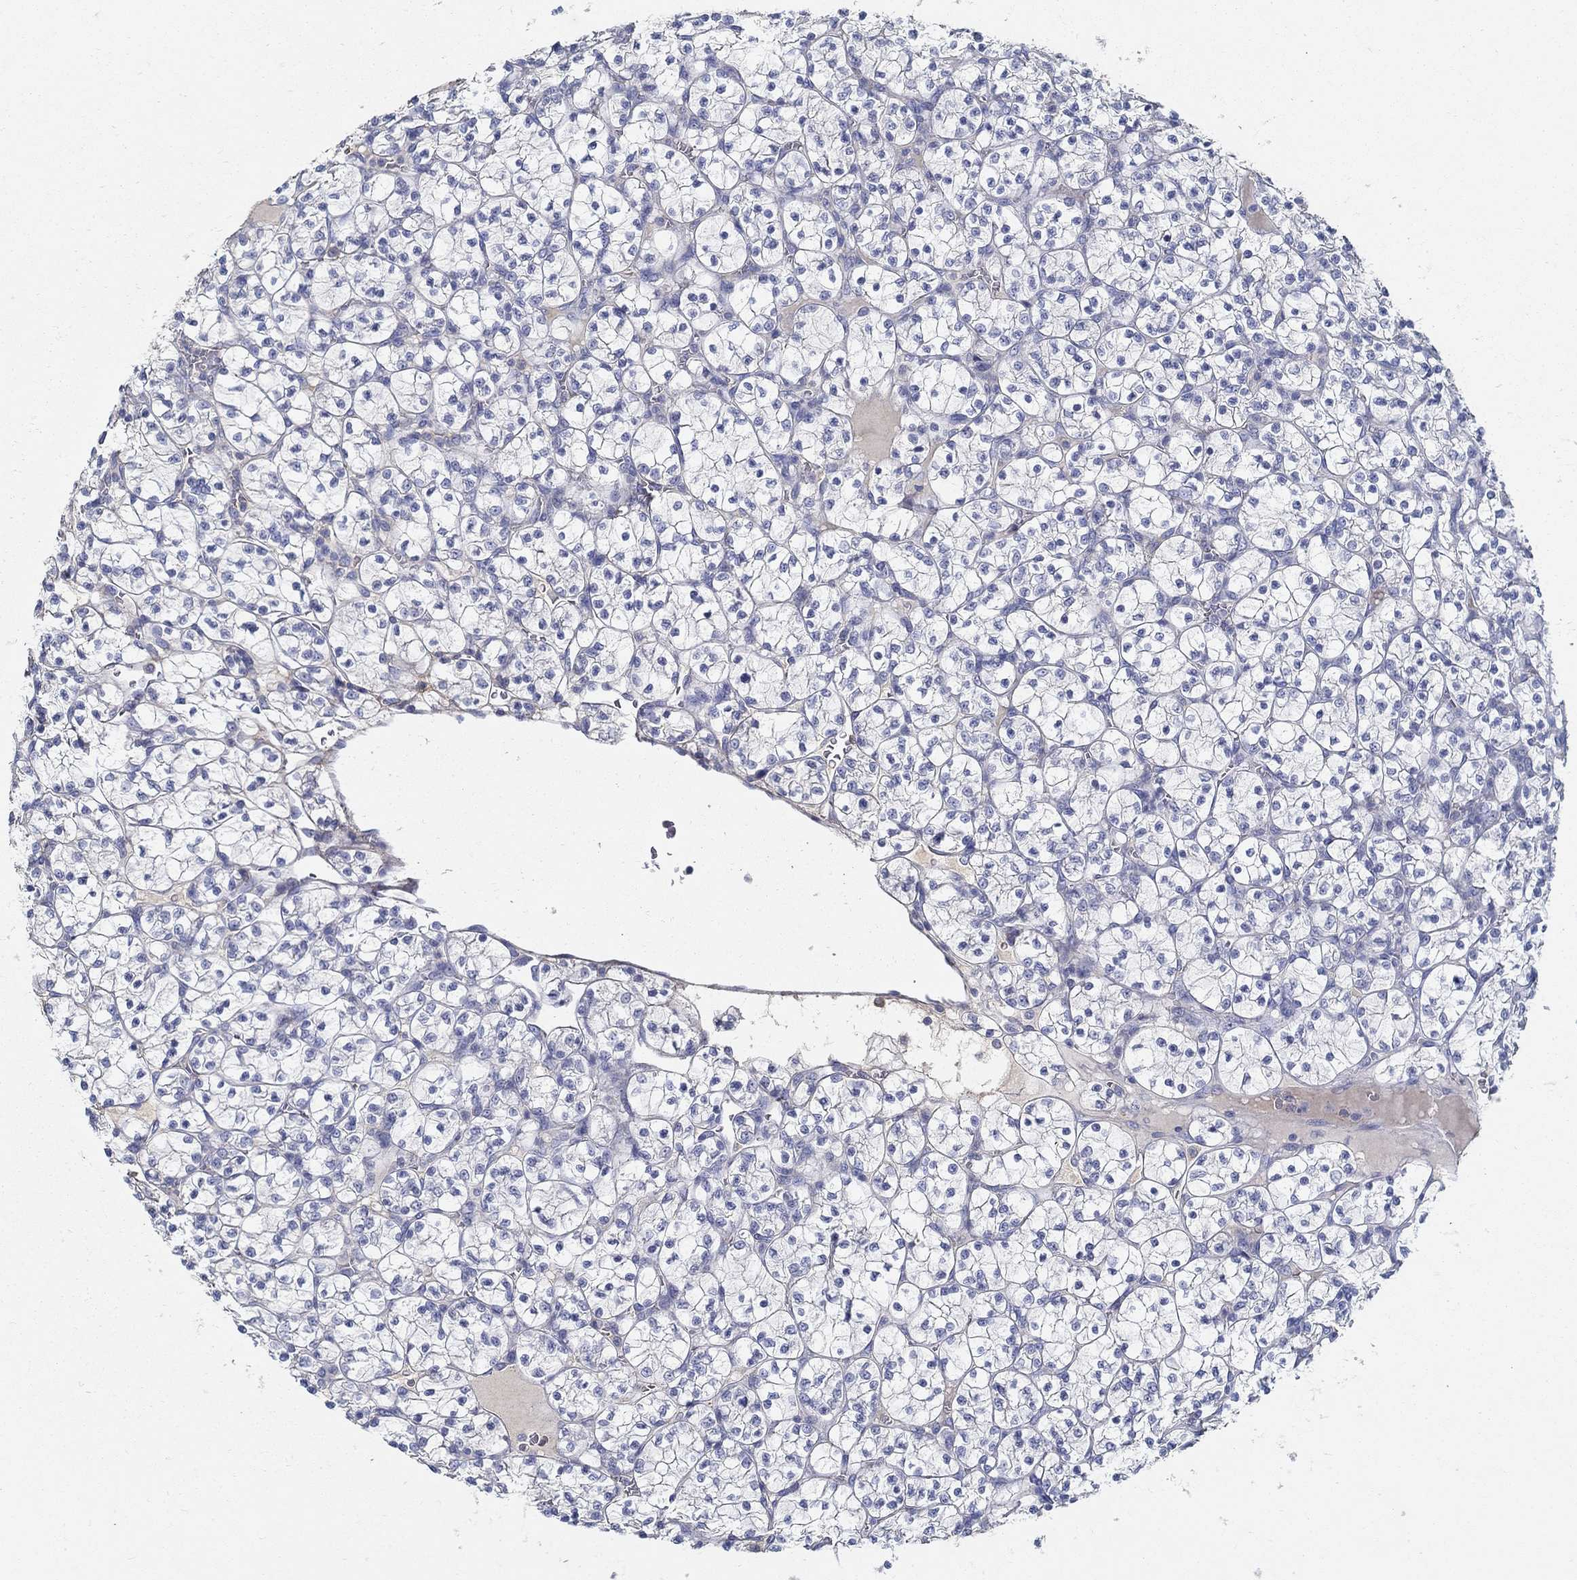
{"staining": {"intensity": "negative", "quantity": "none", "location": "none"}, "tissue": "renal cancer", "cell_type": "Tumor cells", "image_type": "cancer", "snomed": [{"axis": "morphology", "description": "Adenocarcinoma, NOS"}, {"axis": "topography", "description": "Kidney"}], "caption": "Immunohistochemical staining of human adenocarcinoma (renal) reveals no significant staining in tumor cells.", "gene": "TGFBI", "patient": {"sex": "female", "age": 89}}